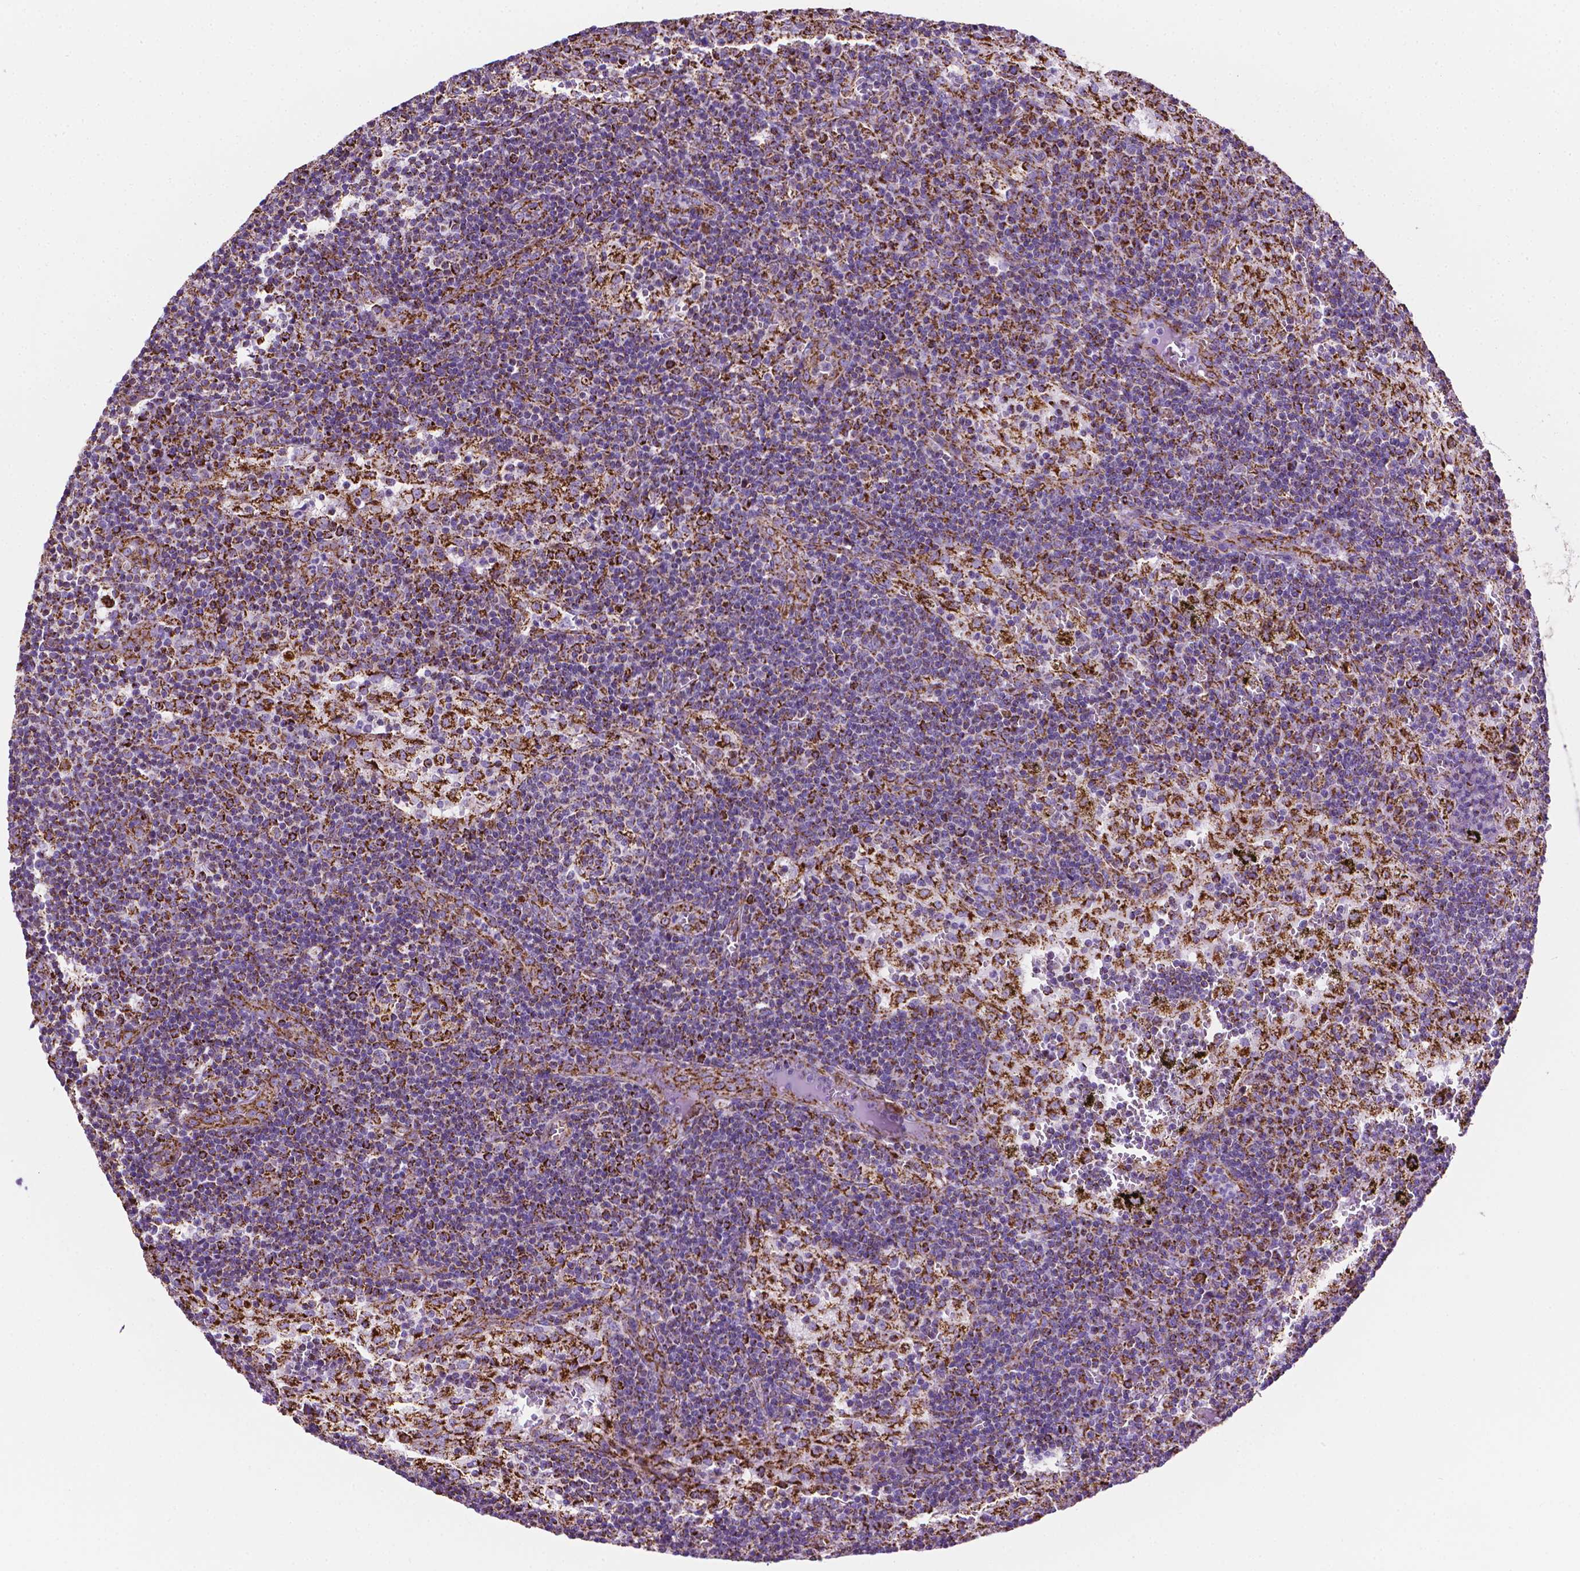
{"staining": {"intensity": "moderate", "quantity": "<25%", "location": "cytoplasmic/membranous"}, "tissue": "lymph node", "cell_type": "Germinal center cells", "image_type": "normal", "snomed": [{"axis": "morphology", "description": "Normal tissue, NOS"}, {"axis": "topography", "description": "Lymph node"}], "caption": "Immunohistochemistry photomicrograph of unremarkable lymph node: lymph node stained using IHC displays low levels of moderate protein expression localized specifically in the cytoplasmic/membranous of germinal center cells, appearing as a cytoplasmic/membranous brown color.", "gene": "RMDN3", "patient": {"sex": "male", "age": 62}}